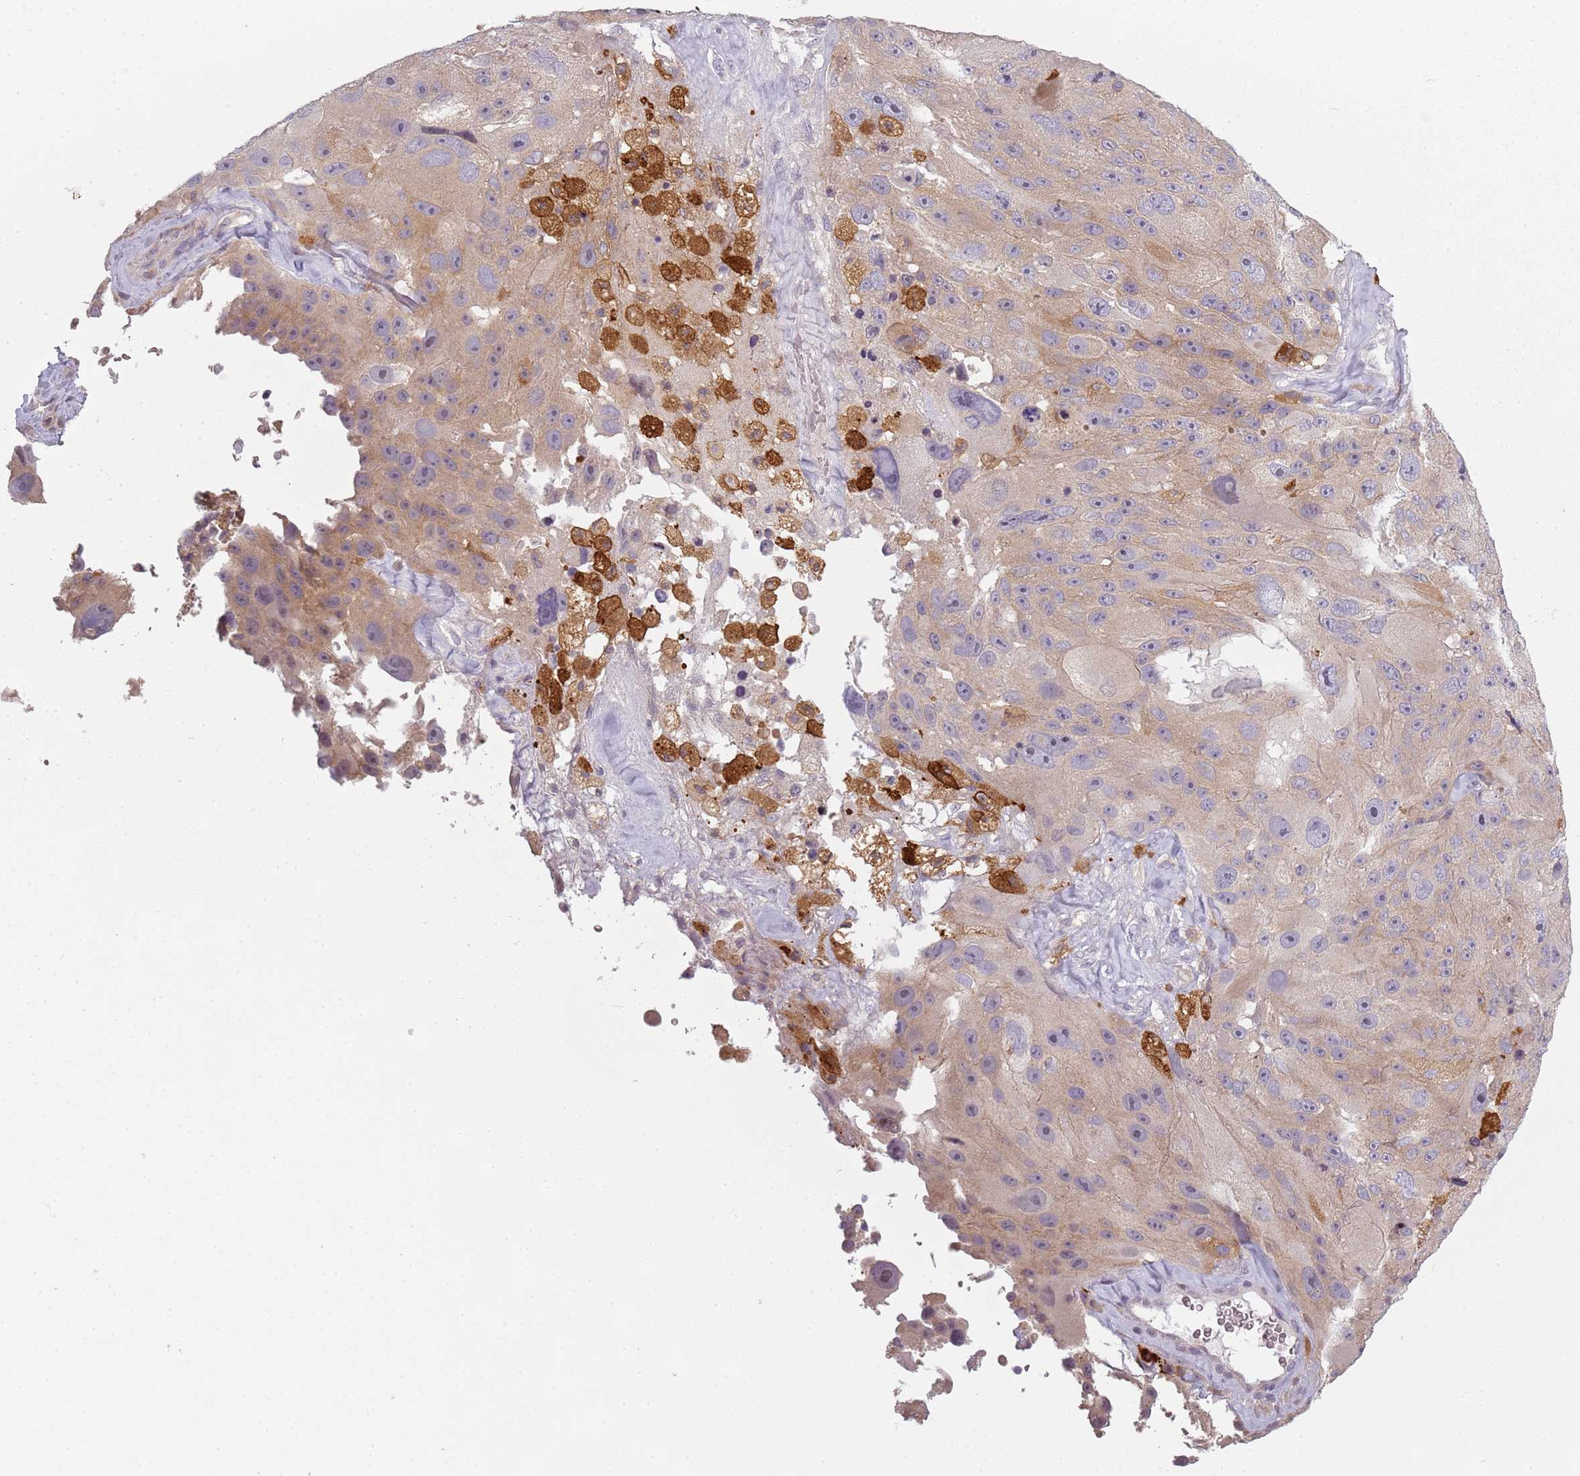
{"staining": {"intensity": "weak", "quantity": ">75%", "location": "cytoplasmic/membranous"}, "tissue": "melanoma", "cell_type": "Tumor cells", "image_type": "cancer", "snomed": [{"axis": "morphology", "description": "Malignant melanoma, Metastatic site"}, {"axis": "topography", "description": "Lymph node"}], "caption": "Approximately >75% of tumor cells in malignant melanoma (metastatic site) display weak cytoplasmic/membranous protein staining as visualized by brown immunohistochemical staining.", "gene": "CC2D2B", "patient": {"sex": "male", "age": 62}}